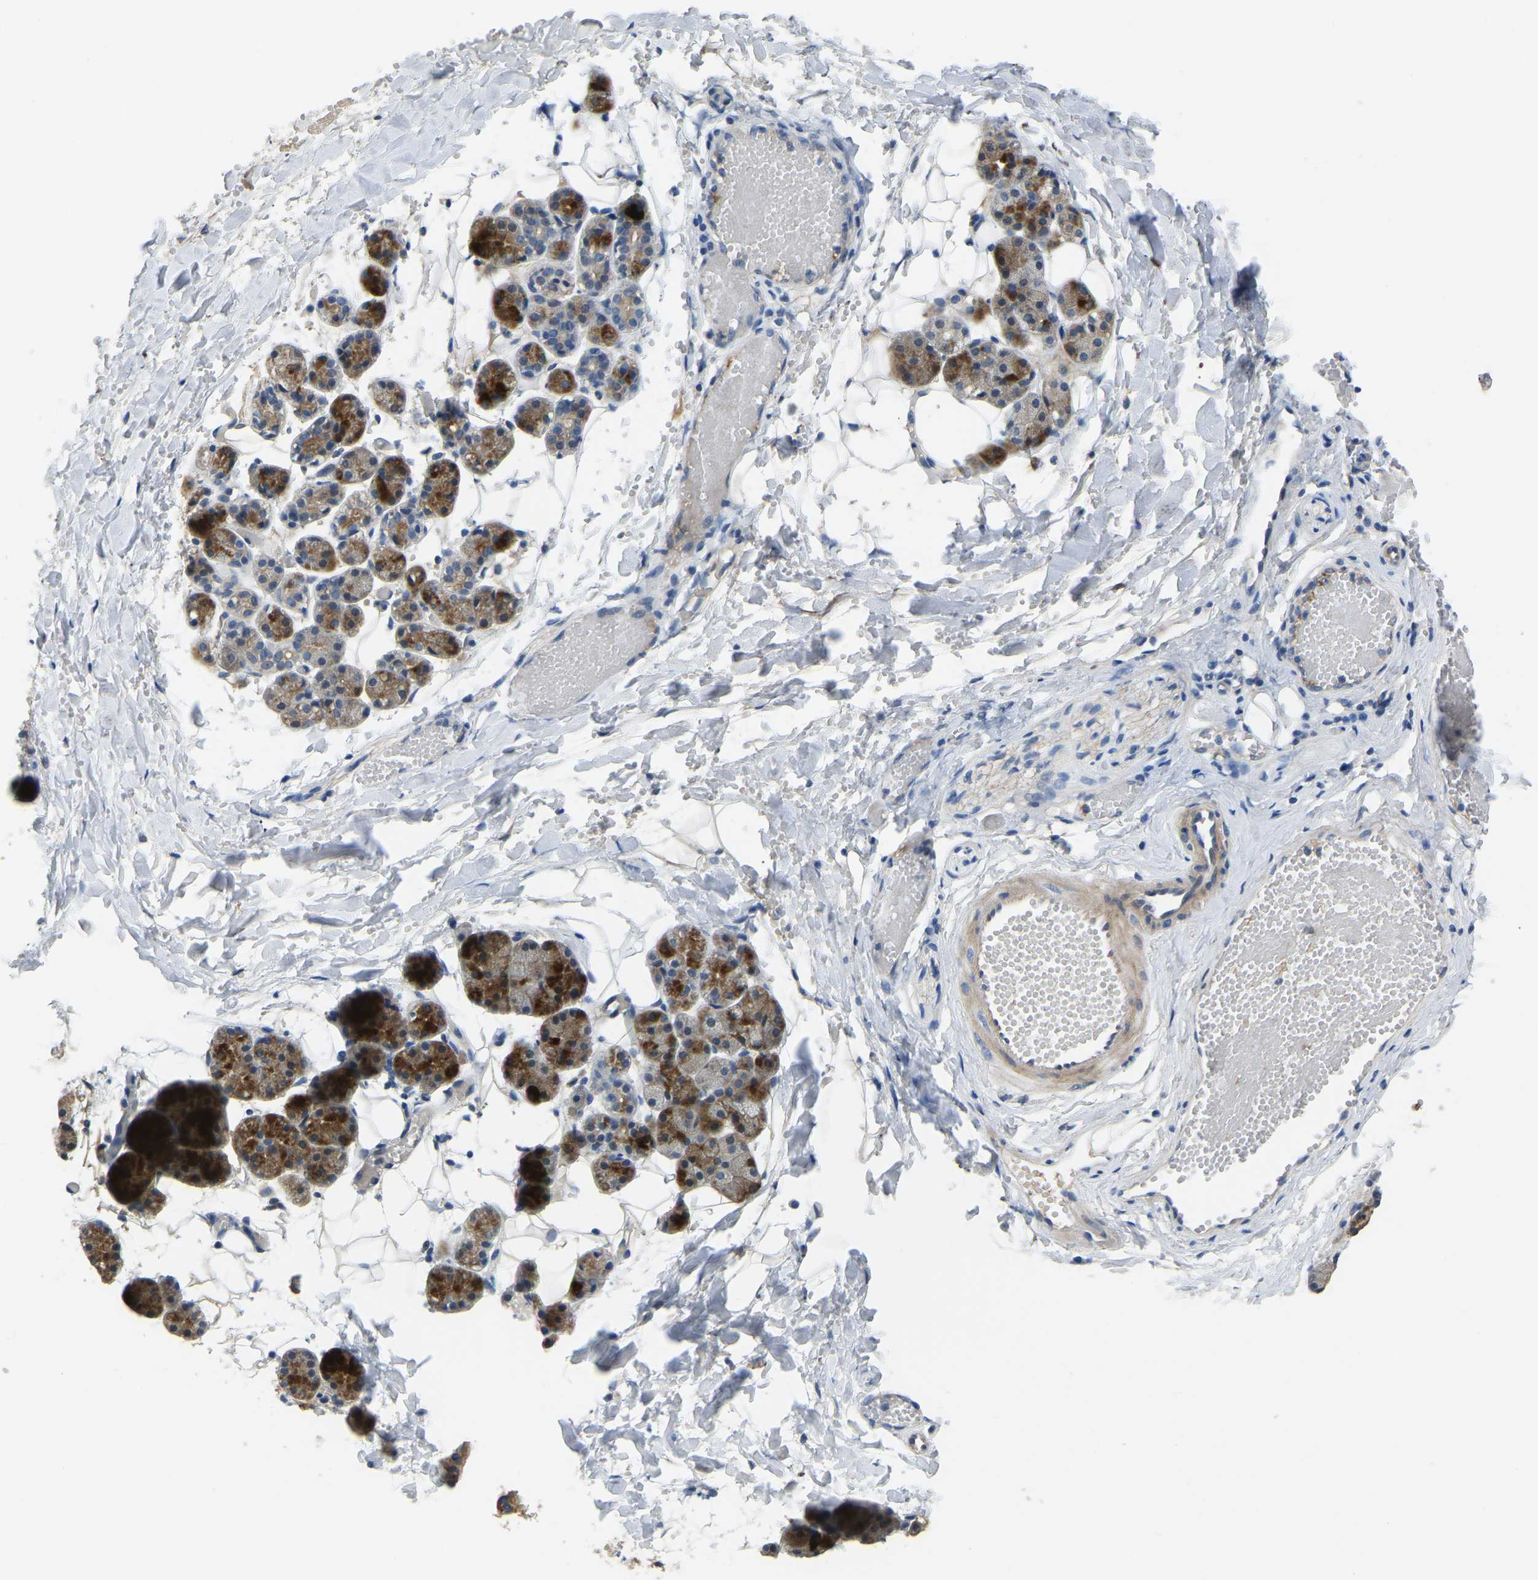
{"staining": {"intensity": "moderate", "quantity": "25%-75%", "location": "cytoplasmic/membranous"}, "tissue": "salivary gland", "cell_type": "Glandular cells", "image_type": "normal", "snomed": [{"axis": "morphology", "description": "Normal tissue, NOS"}, {"axis": "topography", "description": "Salivary gland"}], "caption": "Immunohistochemistry of normal human salivary gland displays medium levels of moderate cytoplasmic/membranous positivity in approximately 25%-75% of glandular cells. The staining was performed using DAB (3,3'-diaminobenzidine), with brown indicating positive protein expression. Nuclei are stained blue with hematoxylin.", "gene": "HIGD2B", "patient": {"sex": "female", "age": 33}}